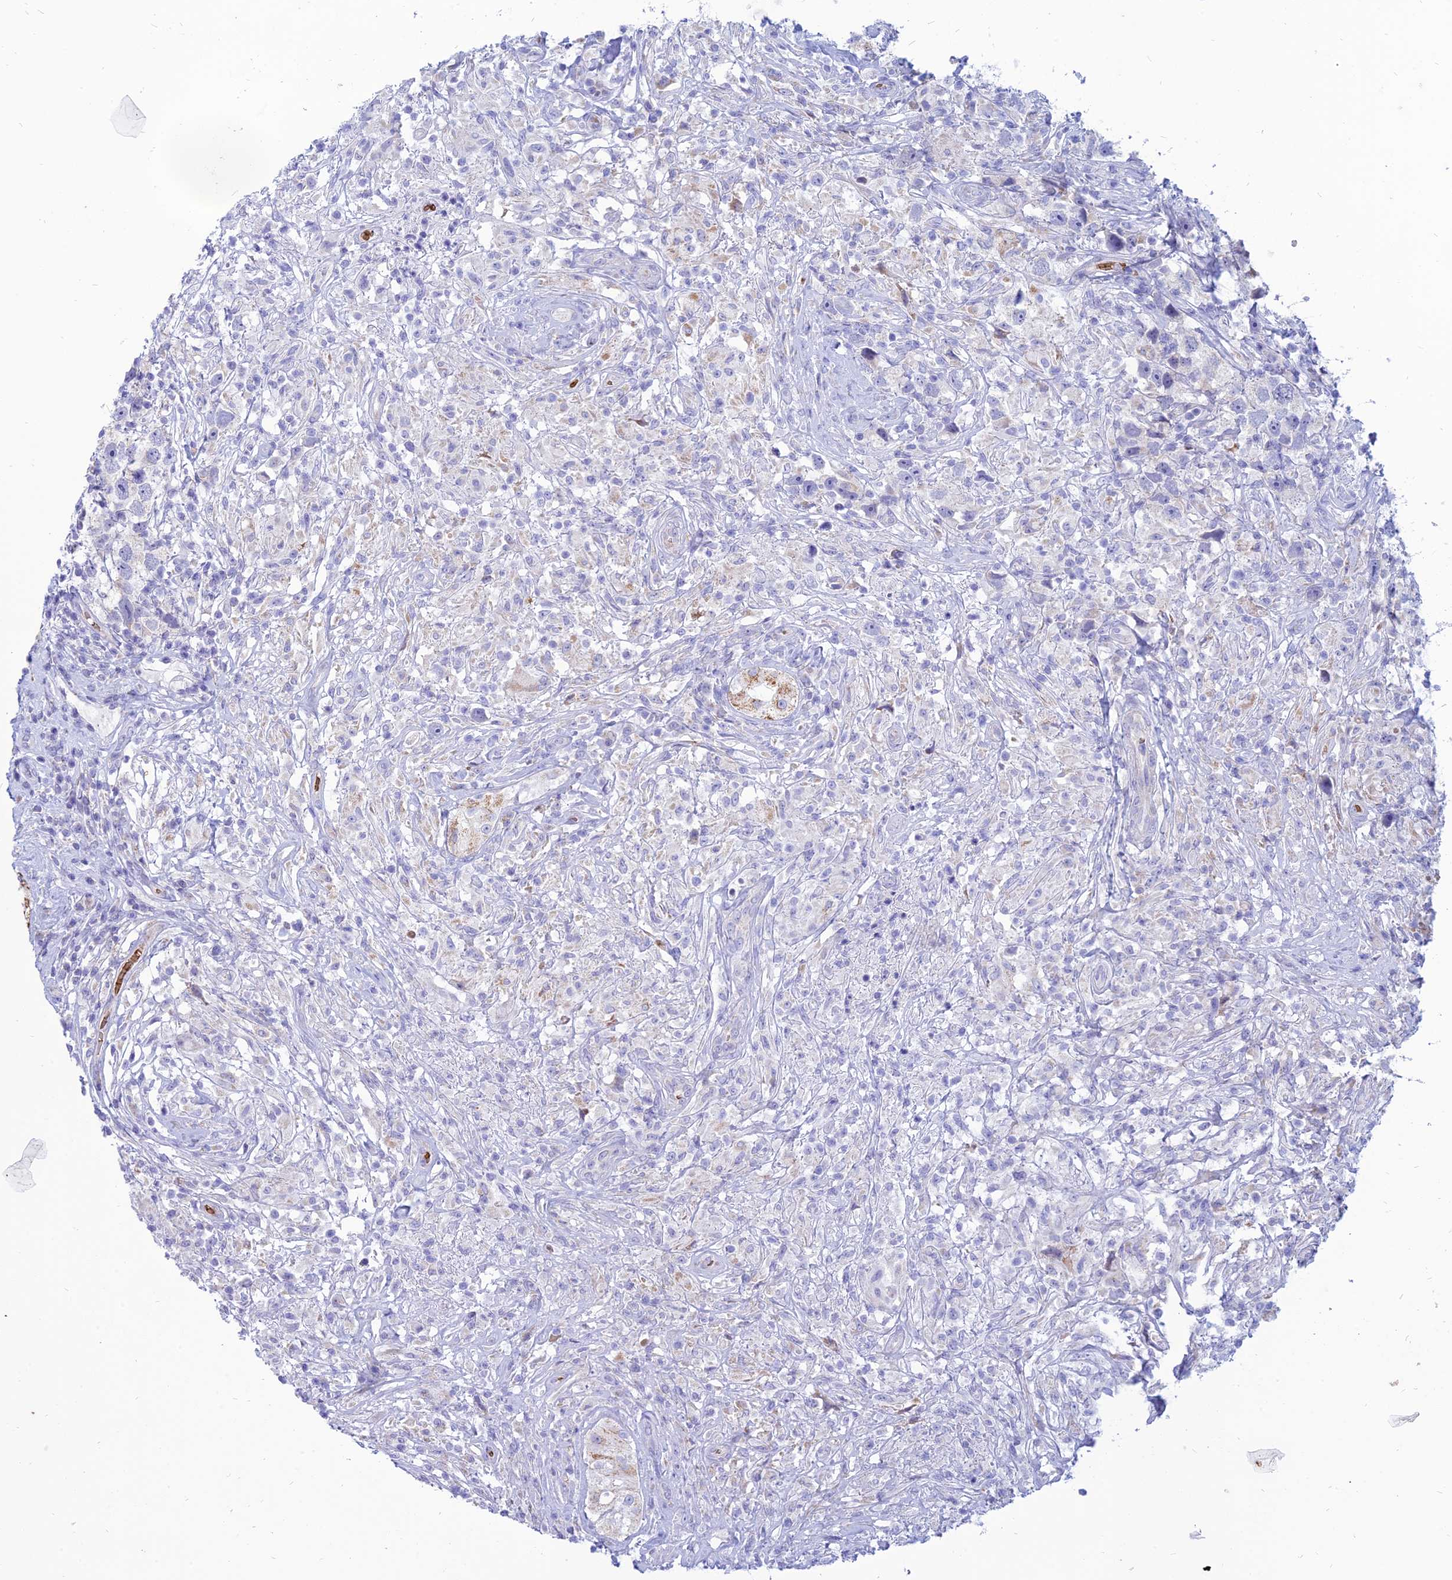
{"staining": {"intensity": "negative", "quantity": "none", "location": "none"}, "tissue": "testis cancer", "cell_type": "Tumor cells", "image_type": "cancer", "snomed": [{"axis": "morphology", "description": "Seminoma, NOS"}, {"axis": "topography", "description": "Testis"}], "caption": "An immunohistochemistry image of seminoma (testis) is shown. There is no staining in tumor cells of seminoma (testis).", "gene": "HHAT", "patient": {"sex": "male", "age": 49}}